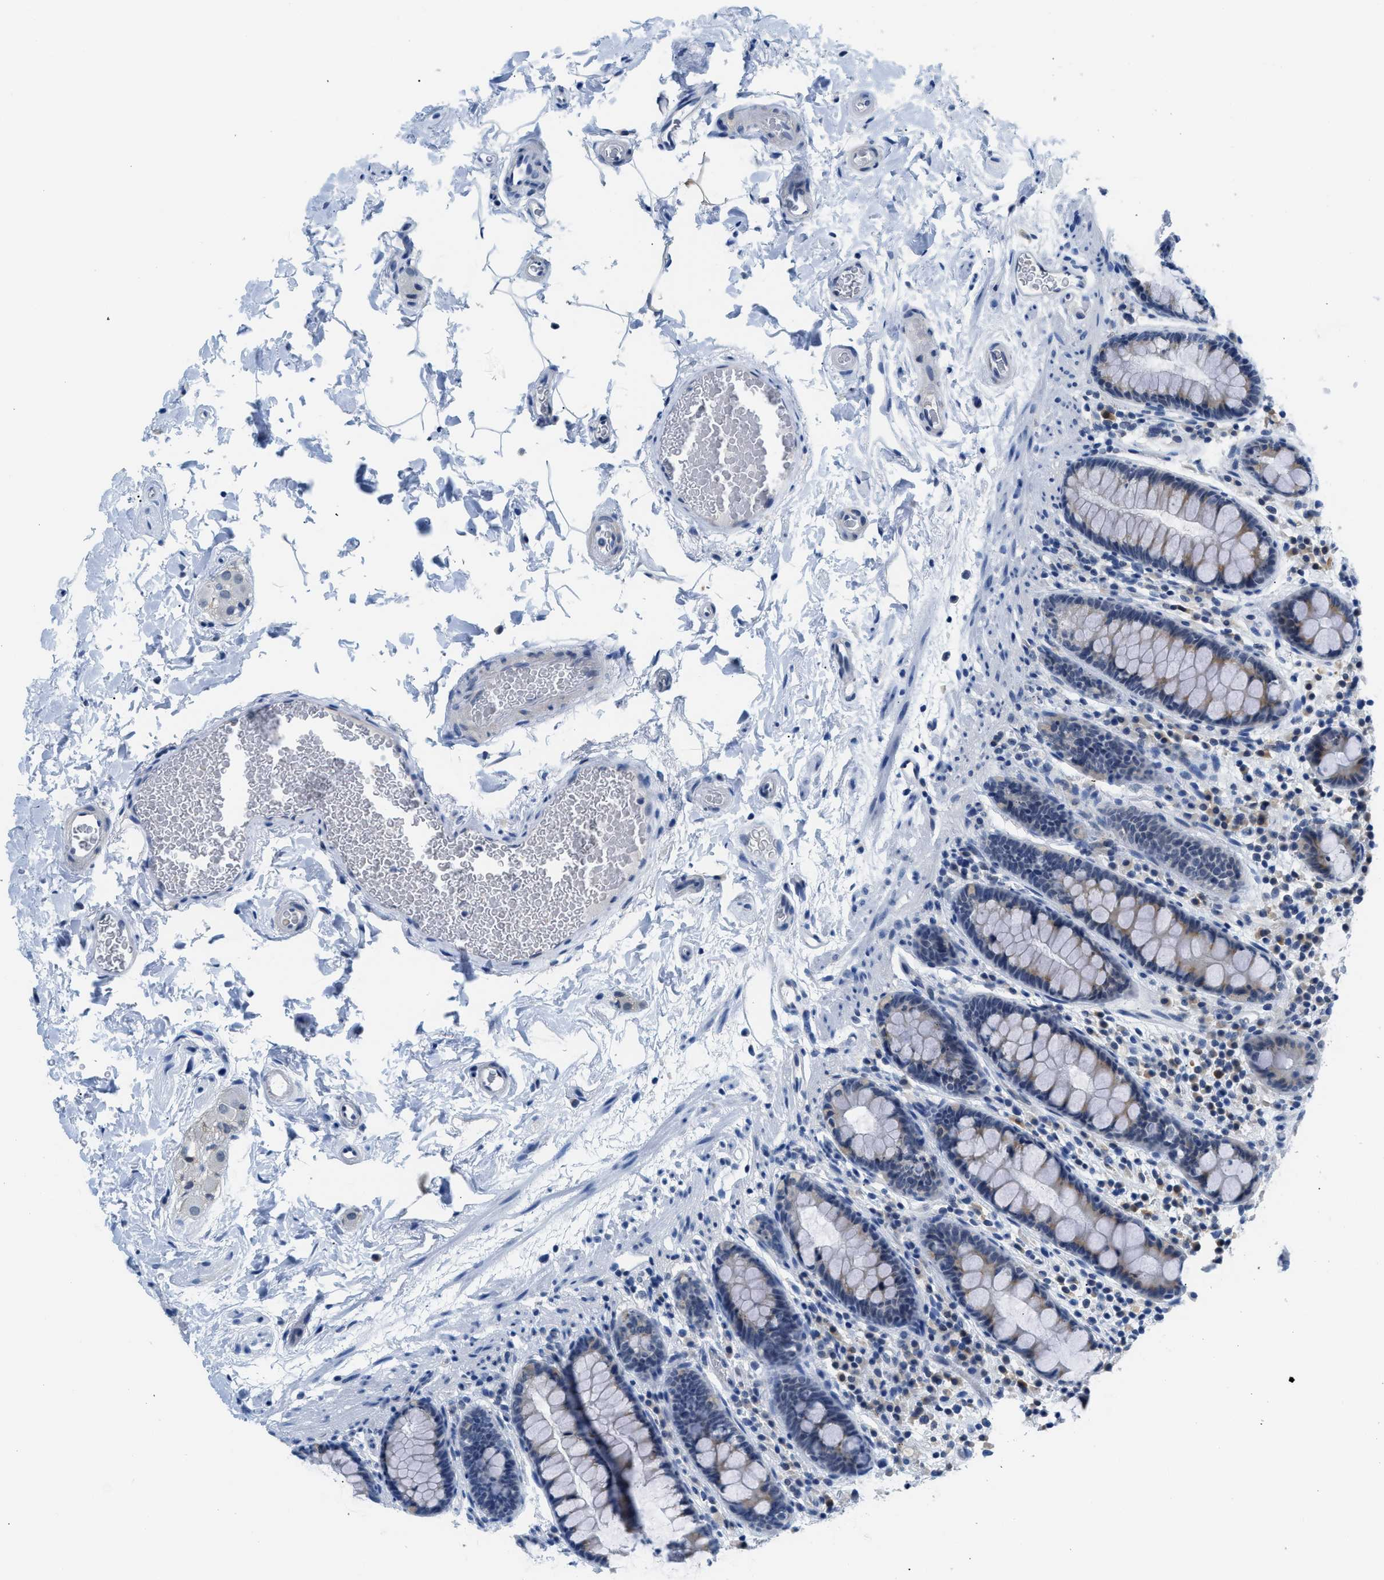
{"staining": {"intensity": "negative", "quantity": "none", "location": "none"}, "tissue": "colon", "cell_type": "Endothelial cells", "image_type": "normal", "snomed": [{"axis": "morphology", "description": "Normal tissue, NOS"}, {"axis": "topography", "description": "Colon"}], "caption": "This is an immunohistochemistry (IHC) image of benign human colon. There is no staining in endothelial cells.", "gene": "PSAT1", "patient": {"sex": "female", "age": 80}}